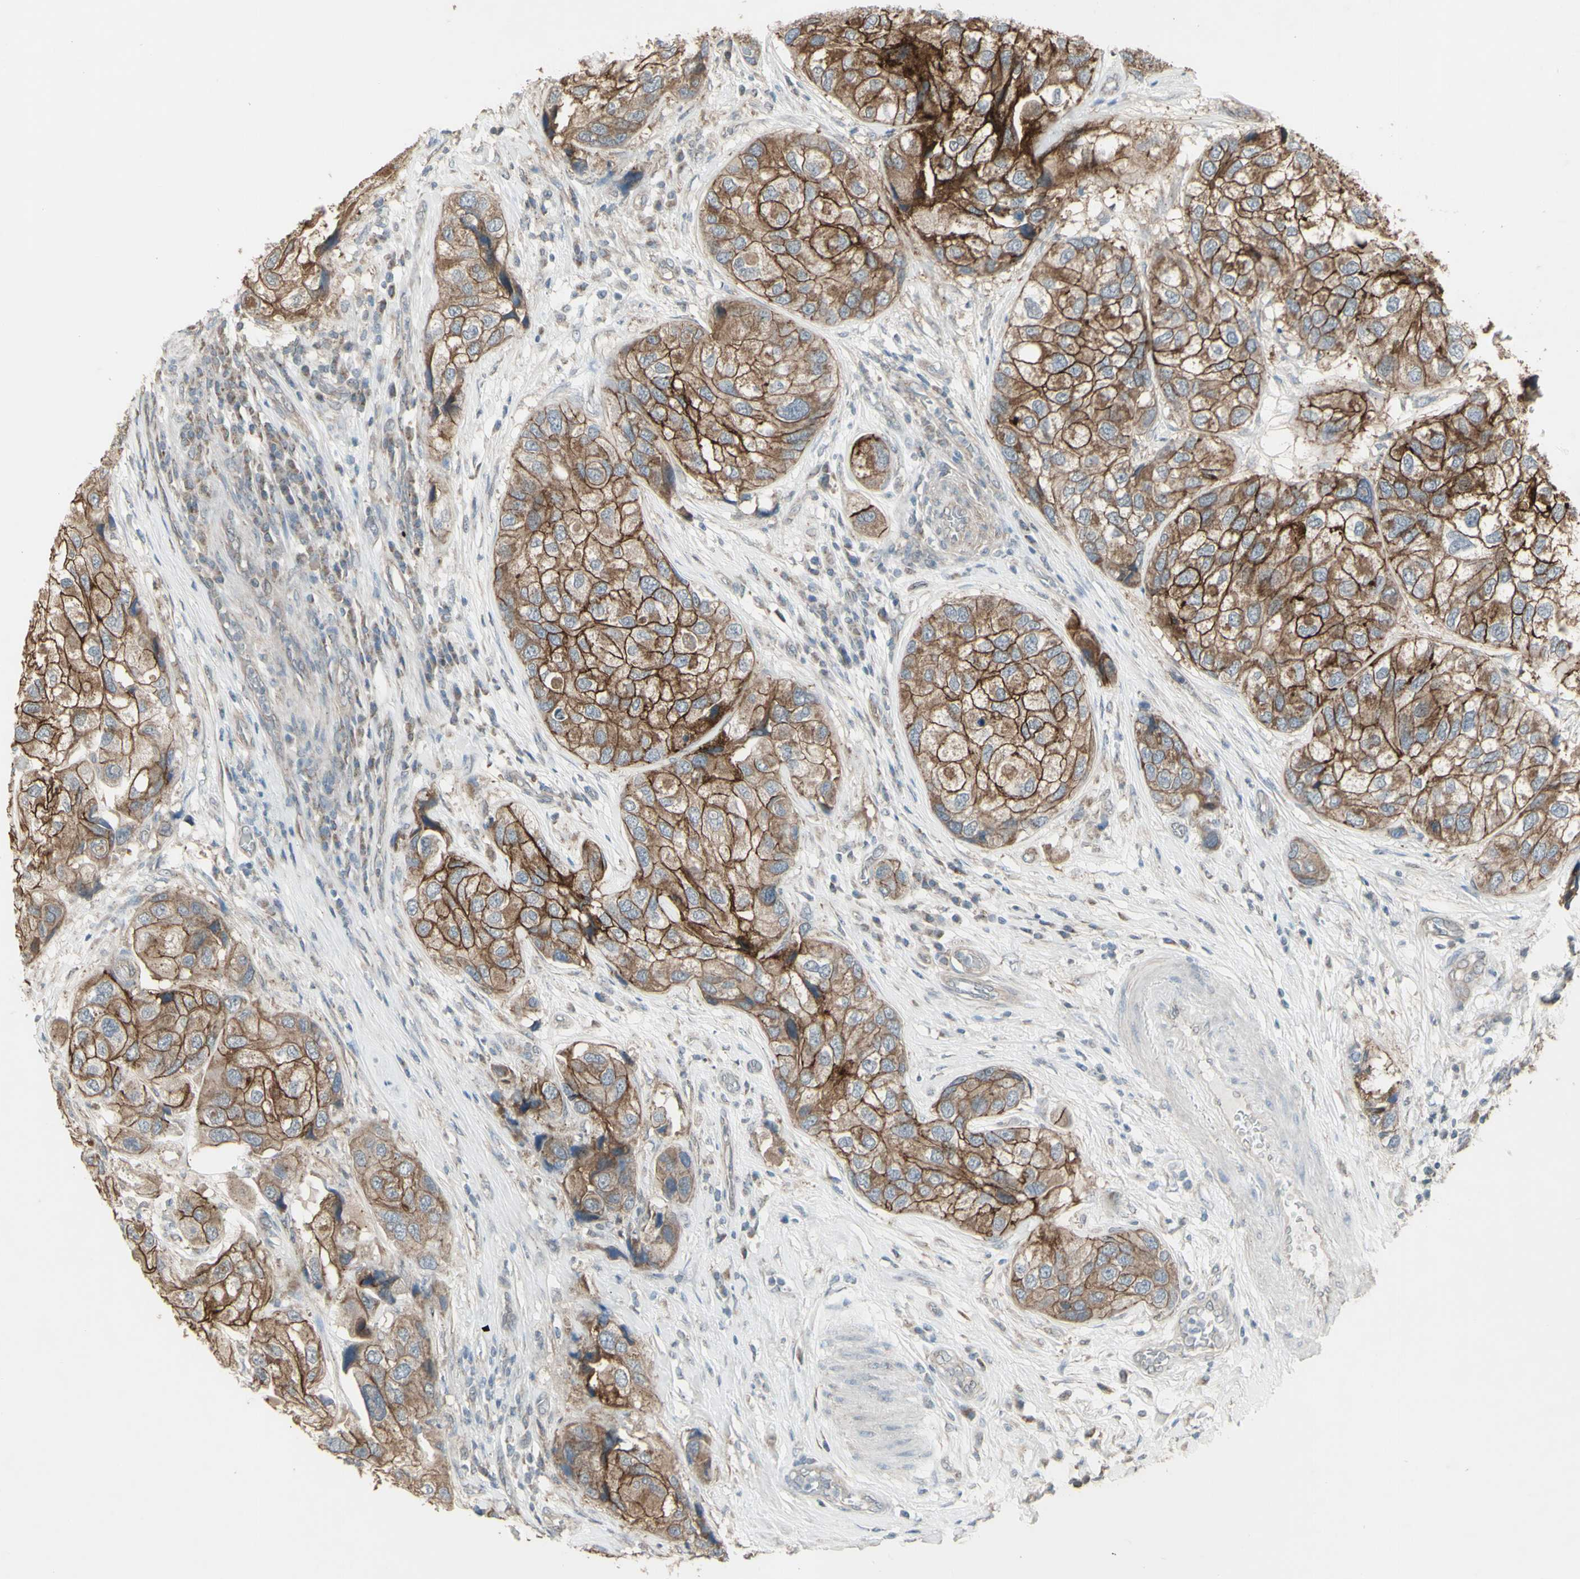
{"staining": {"intensity": "moderate", "quantity": ">75%", "location": "cytoplasmic/membranous"}, "tissue": "urothelial cancer", "cell_type": "Tumor cells", "image_type": "cancer", "snomed": [{"axis": "morphology", "description": "Urothelial carcinoma, High grade"}, {"axis": "topography", "description": "Urinary bladder"}], "caption": "A brown stain shows moderate cytoplasmic/membranous expression of a protein in urothelial carcinoma (high-grade) tumor cells. (Stains: DAB in brown, nuclei in blue, Microscopy: brightfield microscopy at high magnification).", "gene": "FXYD3", "patient": {"sex": "female", "age": 64}}